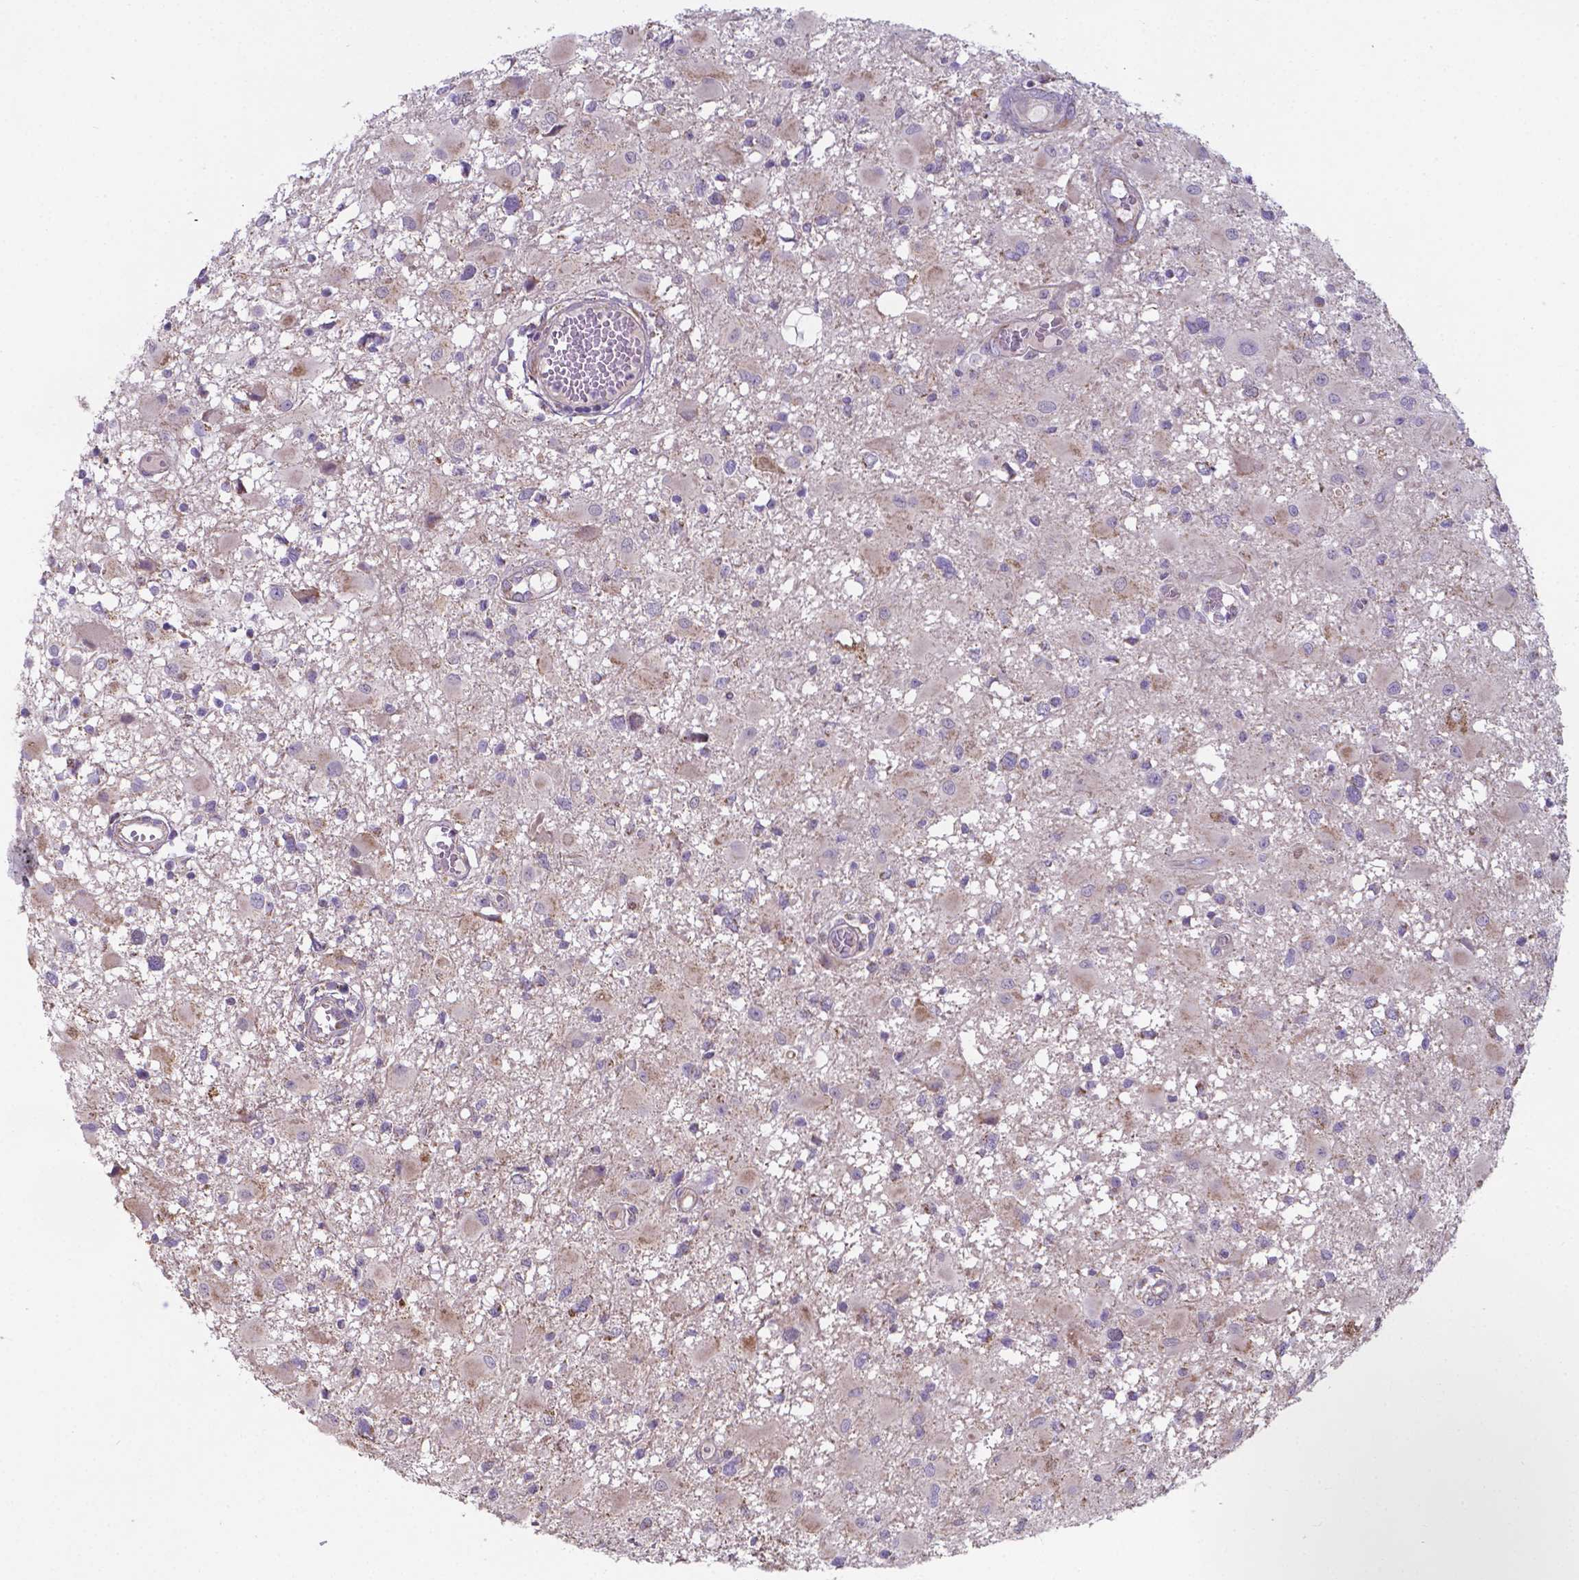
{"staining": {"intensity": "weak", "quantity": "<25%", "location": "cytoplasmic/membranous"}, "tissue": "glioma", "cell_type": "Tumor cells", "image_type": "cancer", "snomed": [{"axis": "morphology", "description": "Glioma, malignant, High grade"}, {"axis": "topography", "description": "Brain"}], "caption": "This is a micrograph of immunohistochemistry staining of malignant glioma (high-grade), which shows no positivity in tumor cells. (DAB (3,3'-diaminobenzidine) IHC with hematoxylin counter stain).", "gene": "FAM114A1", "patient": {"sex": "male", "age": 54}}